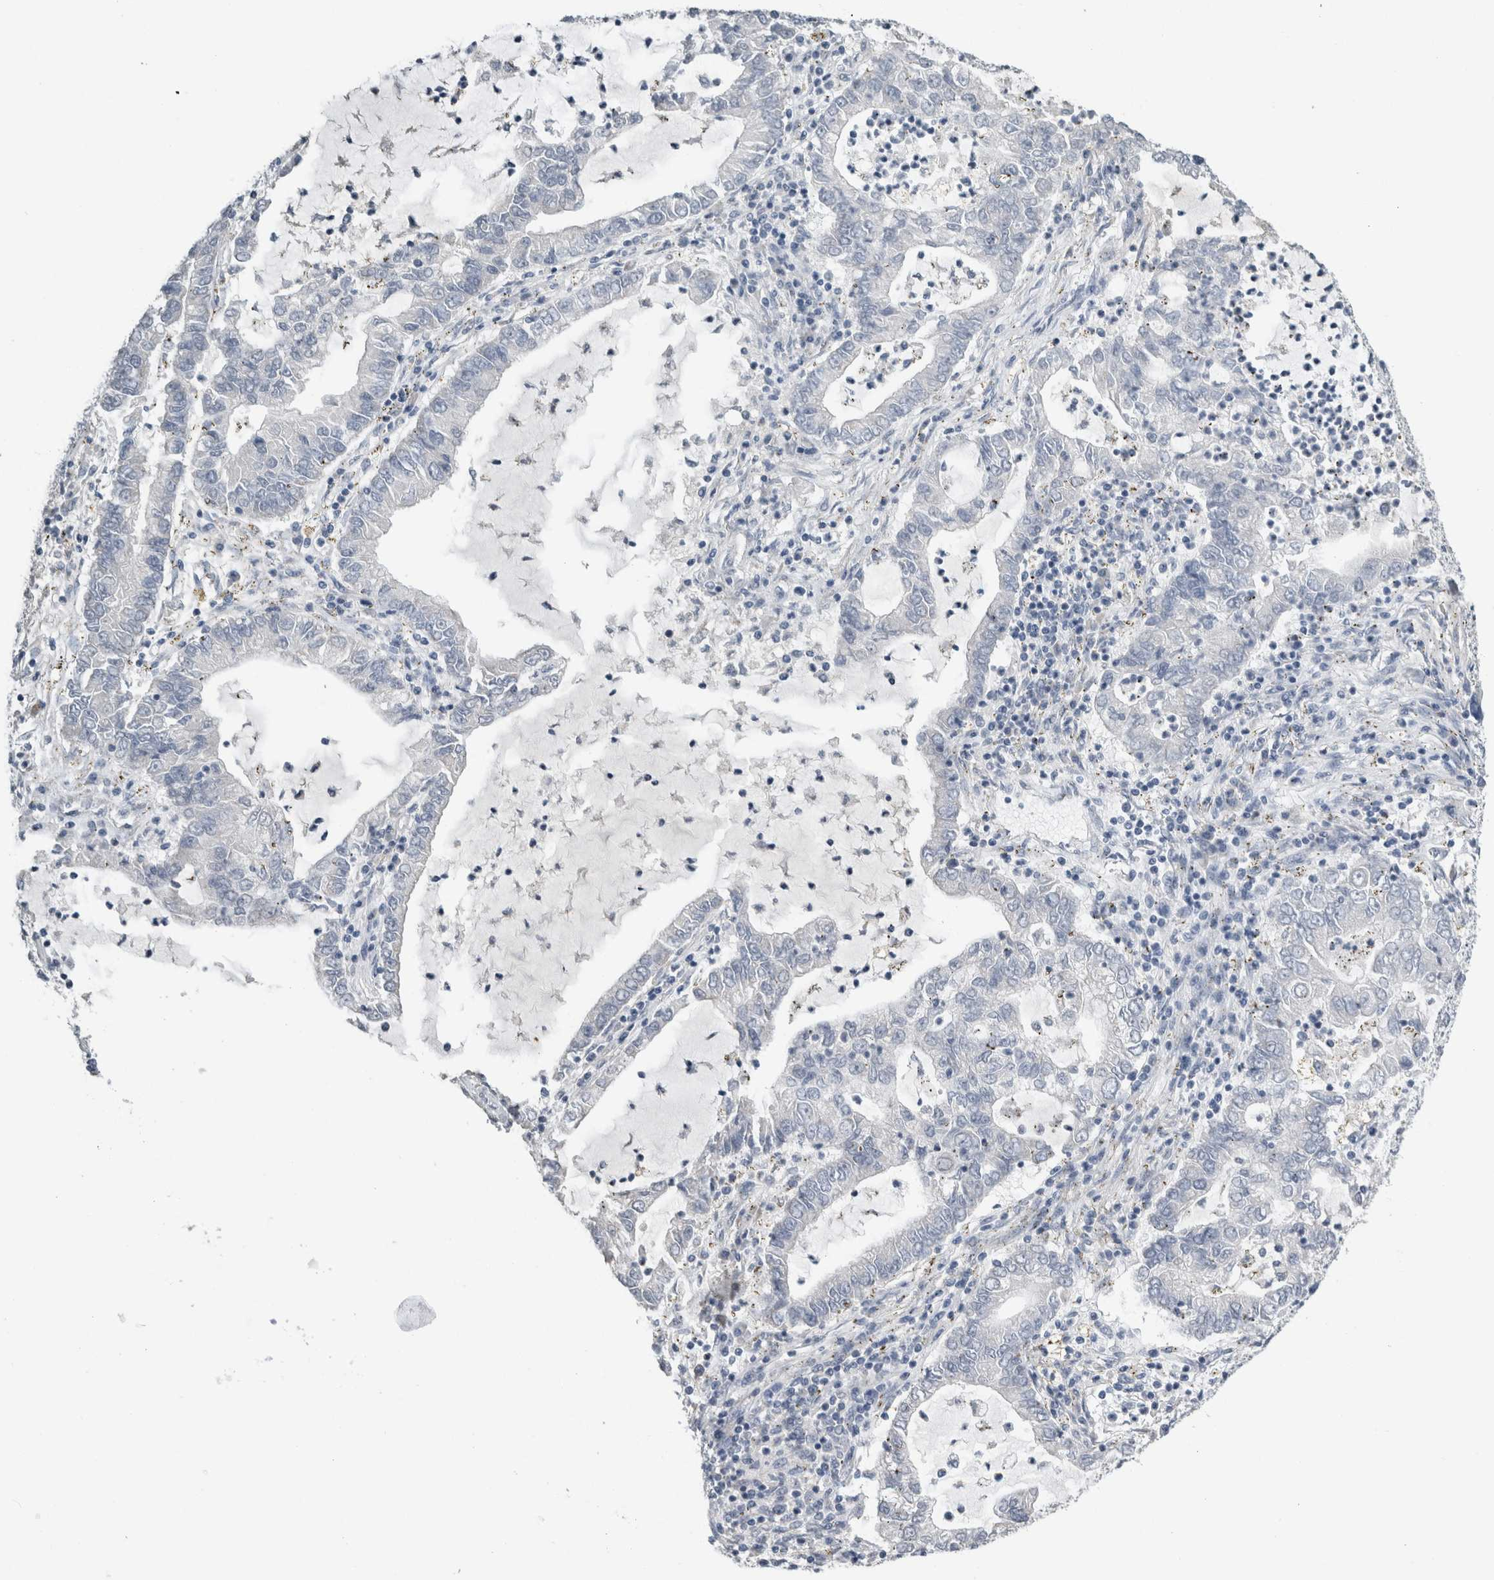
{"staining": {"intensity": "negative", "quantity": "none", "location": "none"}, "tissue": "lung cancer", "cell_type": "Tumor cells", "image_type": "cancer", "snomed": [{"axis": "morphology", "description": "Adenocarcinoma, NOS"}, {"axis": "topography", "description": "Lung"}], "caption": "Protein analysis of lung cancer displays no significant positivity in tumor cells. (DAB (3,3'-diaminobenzidine) IHC with hematoxylin counter stain).", "gene": "NEFM", "patient": {"sex": "female", "age": 51}}